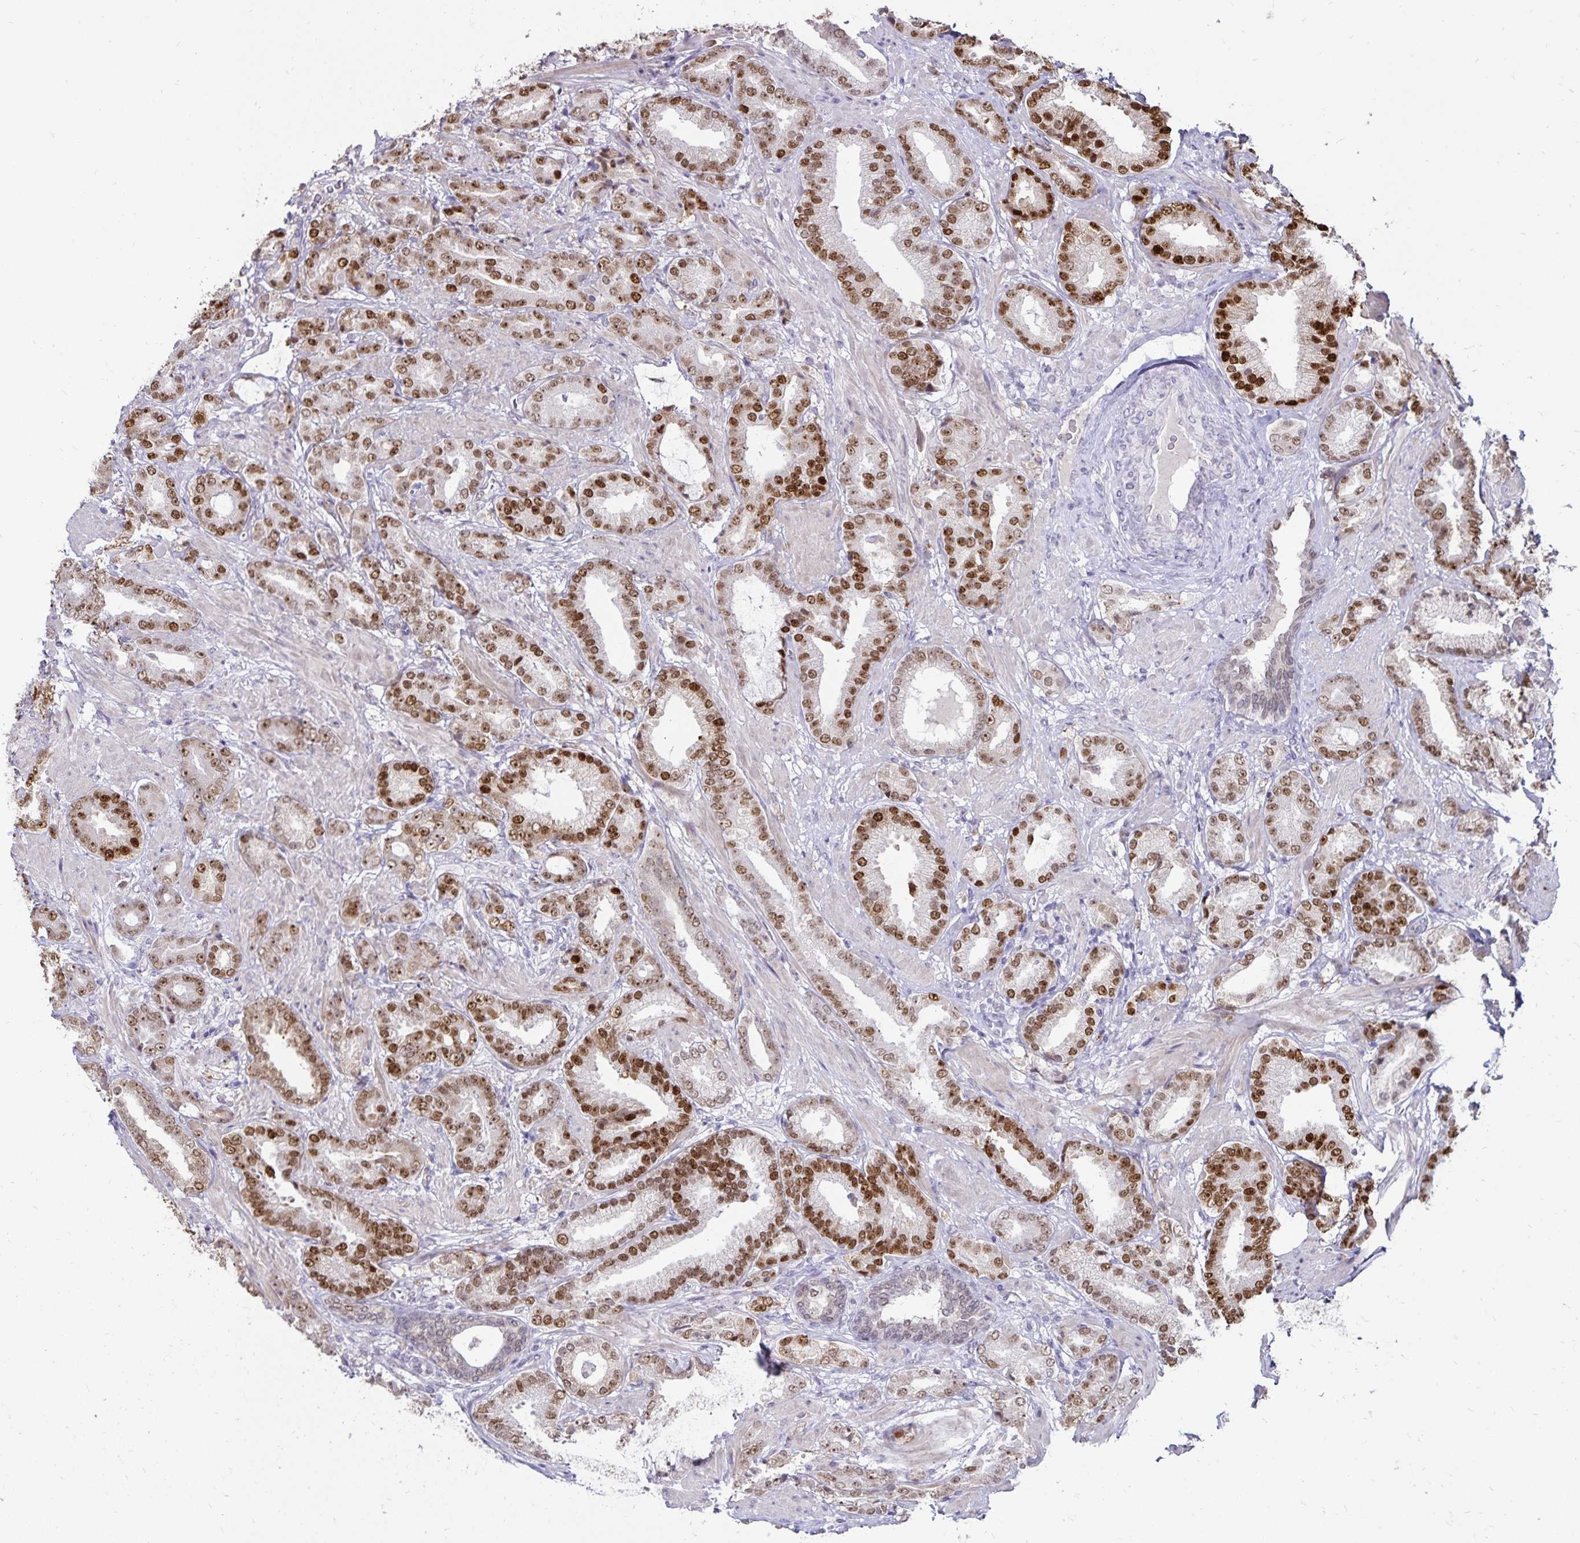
{"staining": {"intensity": "strong", "quantity": "25%-75%", "location": "nuclear"}, "tissue": "prostate cancer", "cell_type": "Tumor cells", "image_type": "cancer", "snomed": [{"axis": "morphology", "description": "Adenocarcinoma, High grade"}, {"axis": "topography", "description": "Prostate"}], "caption": "Adenocarcinoma (high-grade) (prostate) was stained to show a protein in brown. There is high levels of strong nuclear positivity in about 25%-75% of tumor cells.", "gene": "POLB", "patient": {"sex": "male", "age": 56}}